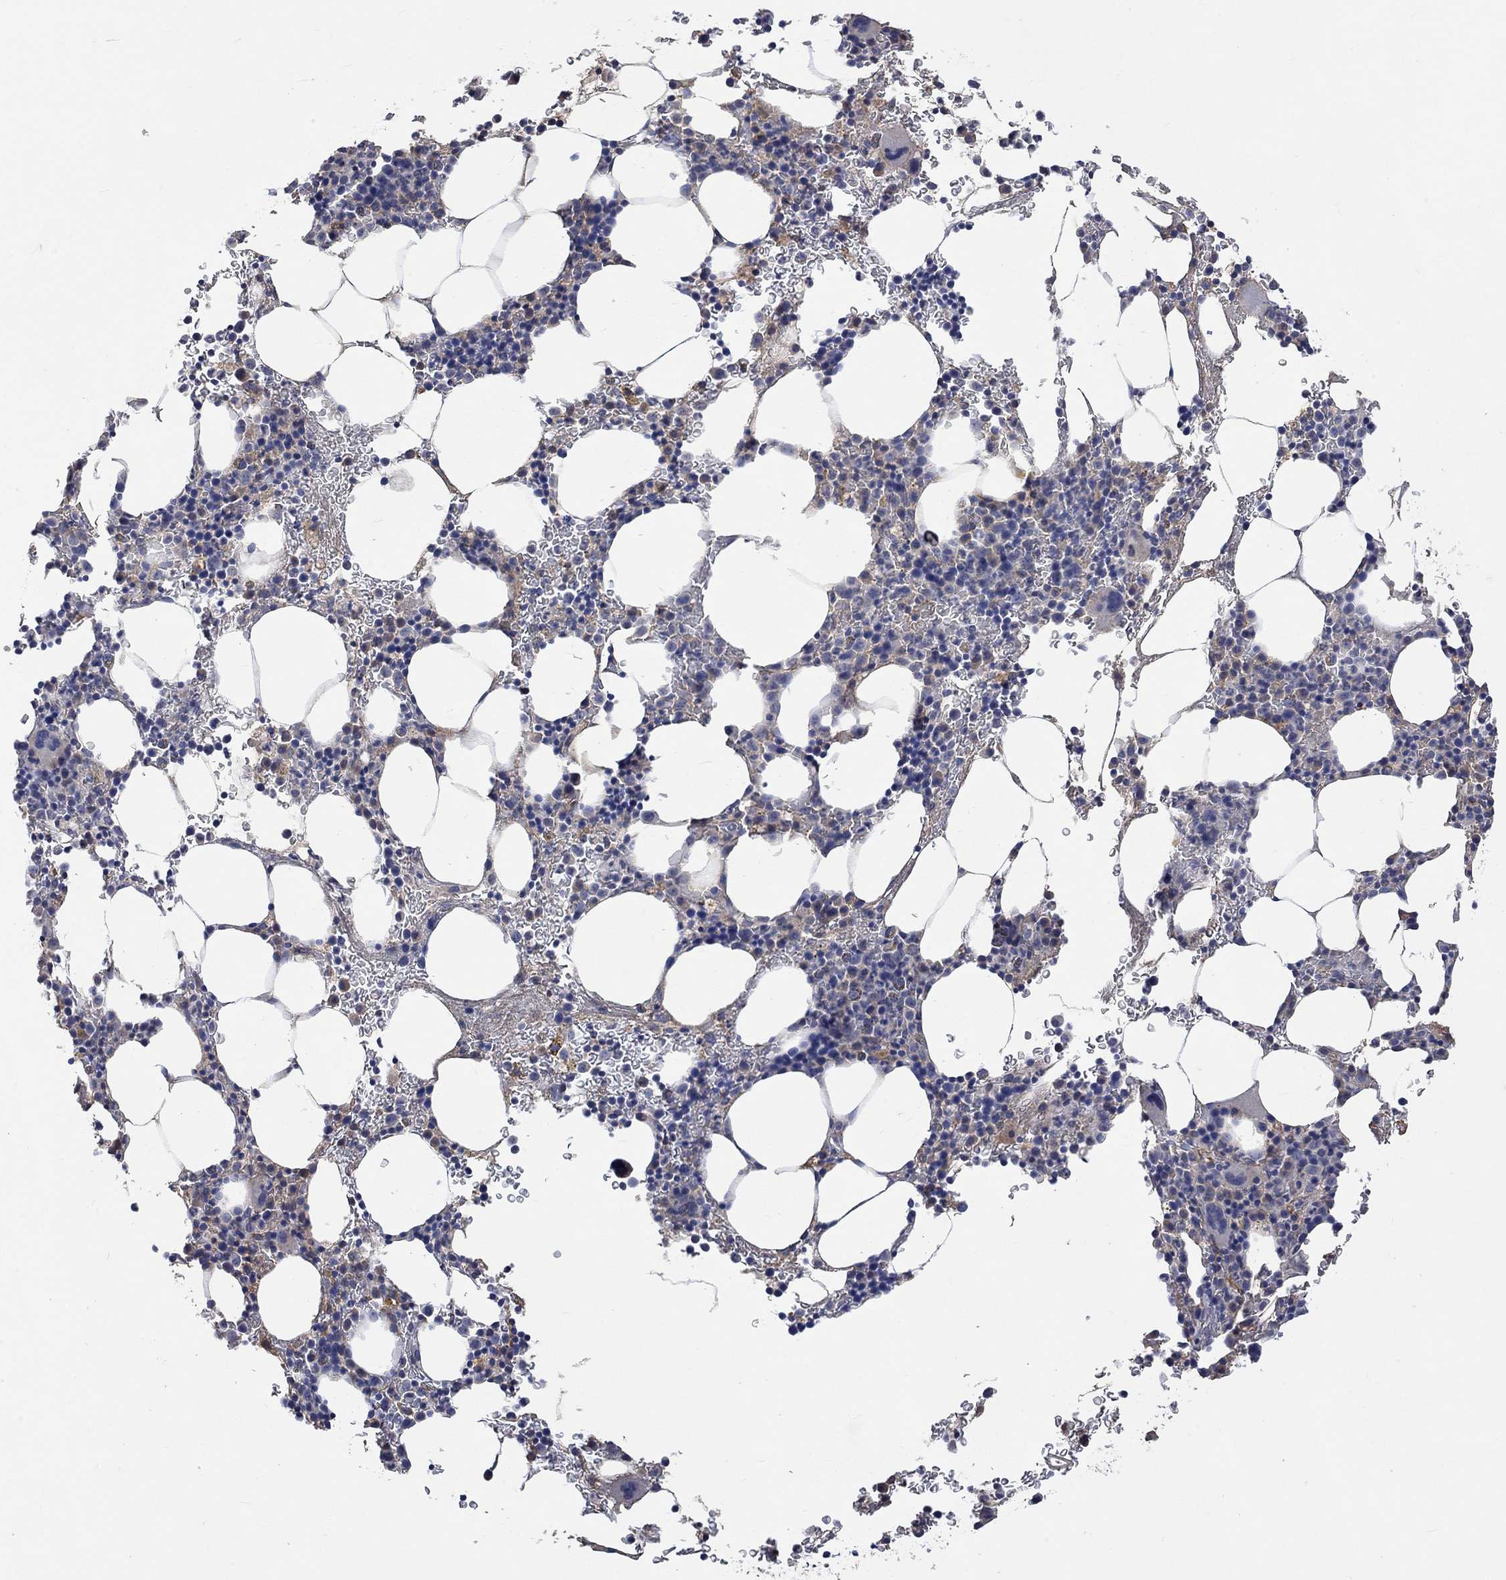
{"staining": {"intensity": "negative", "quantity": "none", "location": "none"}, "tissue": "bone marrow", "cell_type": "Hematopoietic cells", "image_type": "normal", "snomed": [{"axis": "morphology", "description": "Normal tissue, NOS"}, {"axis": "topography", "description": "Bone marrow"}], "caption": "The IHC photomicrograph has no significant positivity in hematopoietic cells of bone marrow.", "gene": "MSTN", "patient": {"sex": "male", "age": 77}}